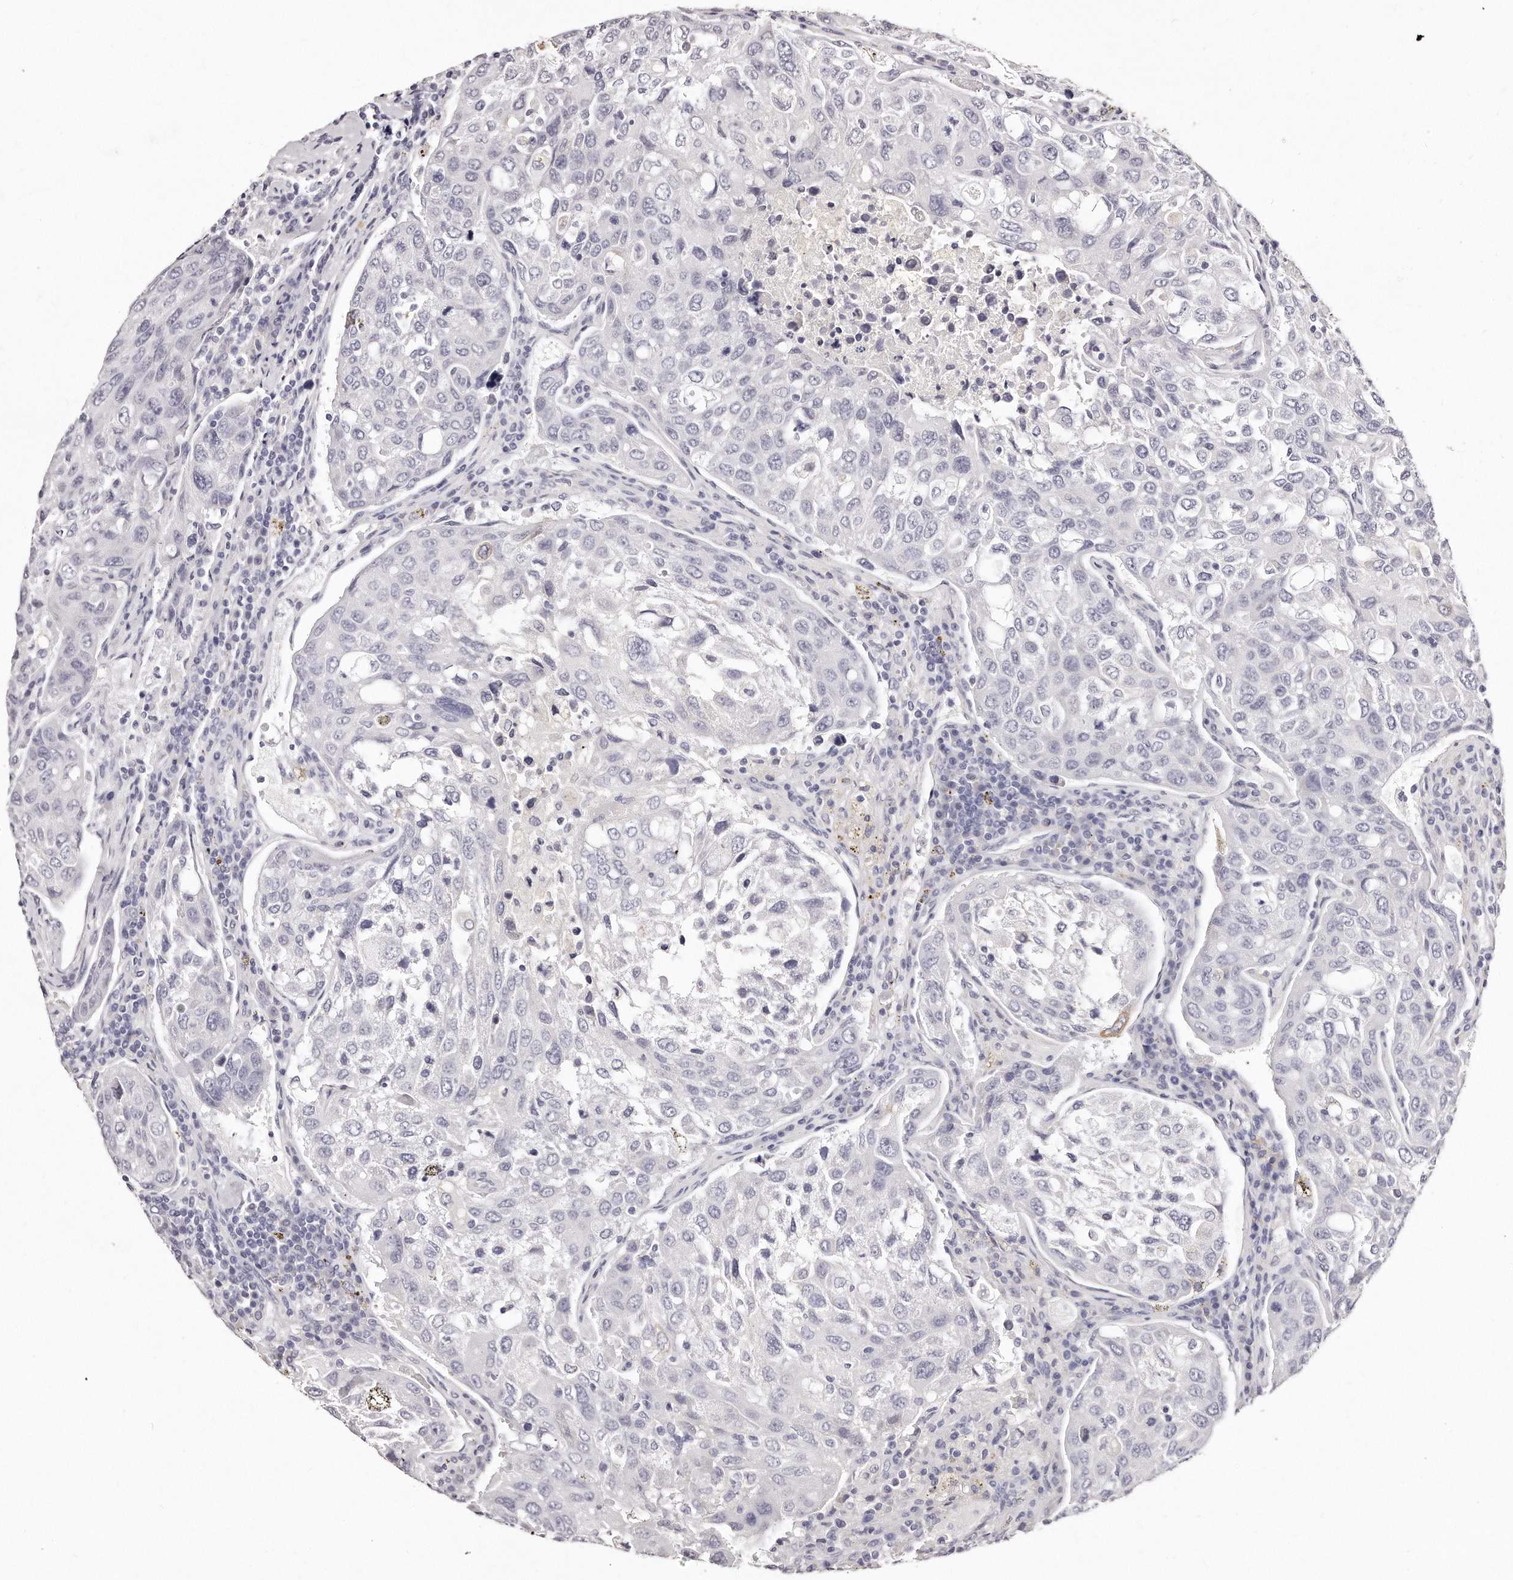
{"staining": {"intensity": "negative", "quantity": "none", "location": "none"}, "tissue": "urothelial cancer", "cell_type": "Tumor cells", "image_type": "cancer", "snomed": [{"axis": "morphology", "description": "Urothelial carcinoma, High grade"}, {"axis": "topography", "description": "Lymph node"}, {"axis": "topography", "description": "Urinary bladder"}], "caption": "IHC micrograph of urothelial cancer stained for a protein (brown), which exhibits no staining in tumor cells.", "gene": "GDA", "patient": {"sex": "male", "age": 51}}